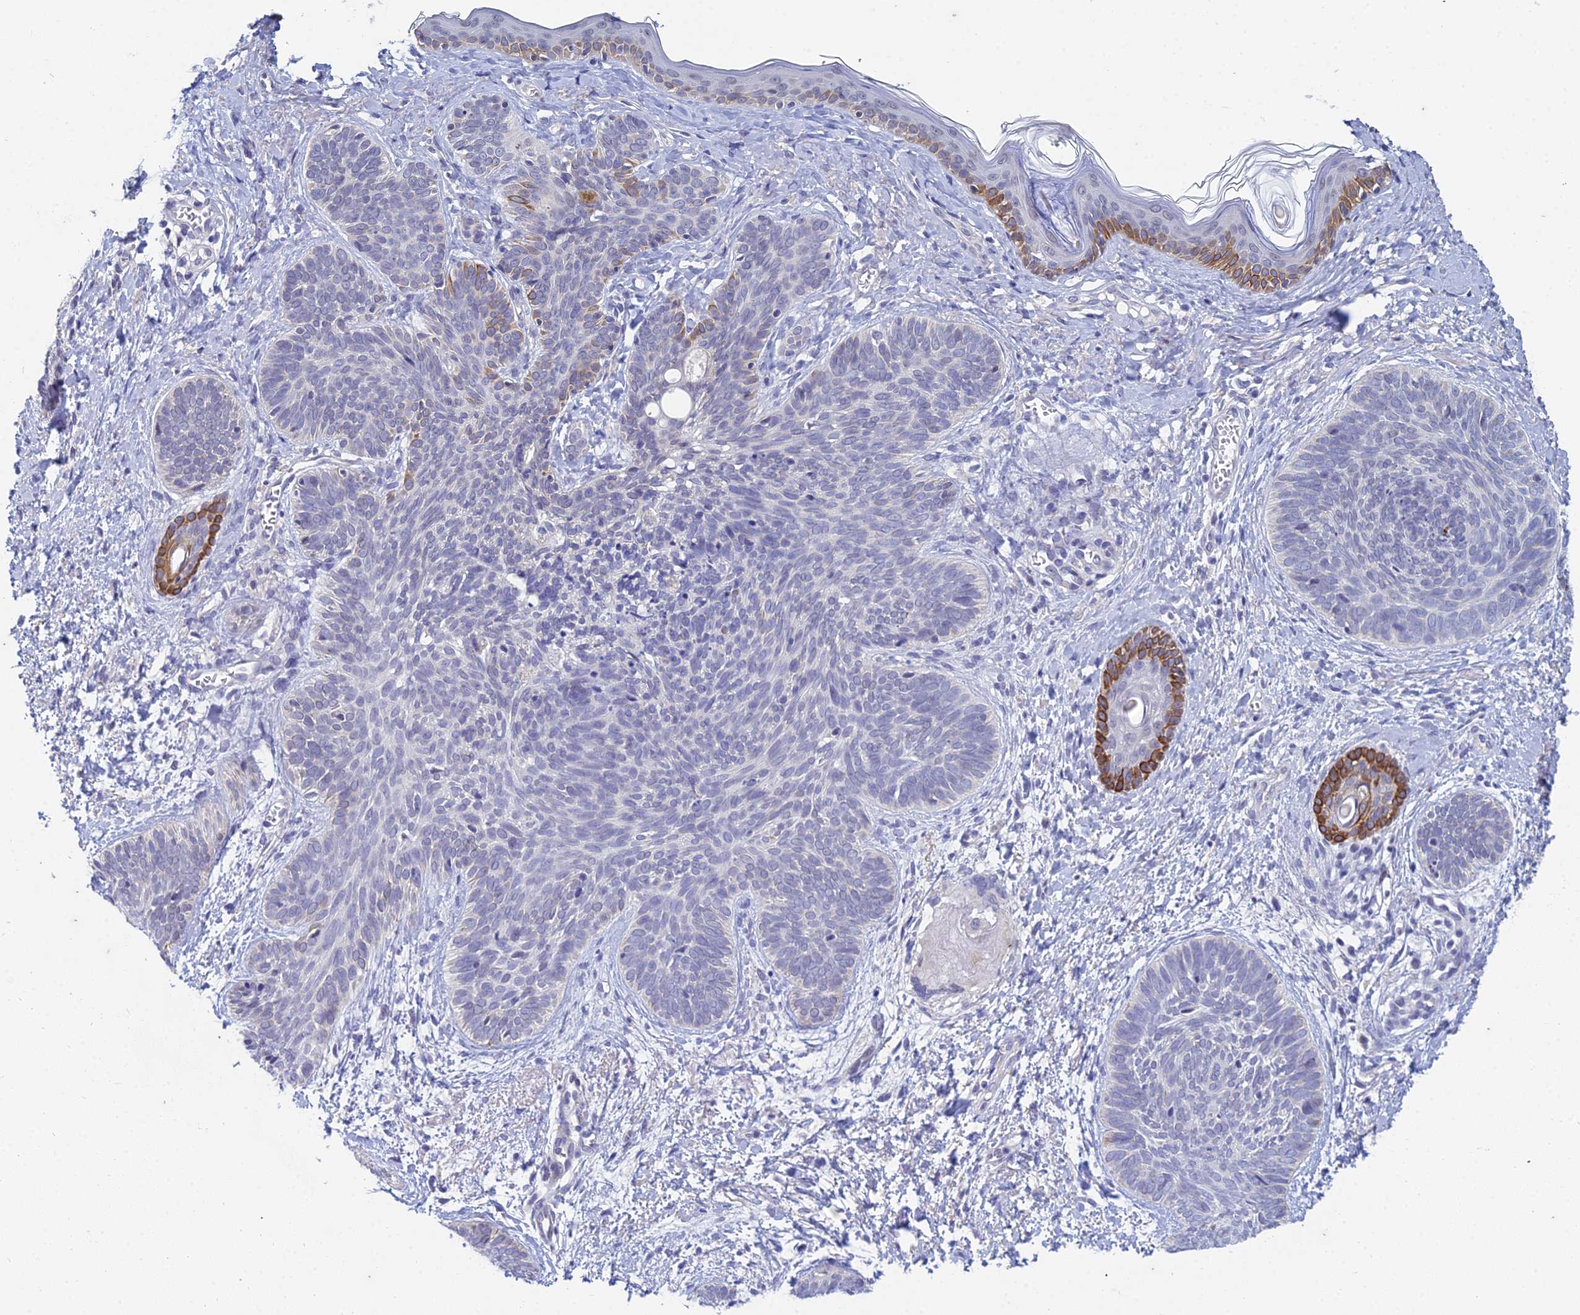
{"staining": {"intensity": "negative", "quantity": "none", "location": "none"}, "tissue": "skin cancer", "cell_type": "Tumor cells", "image_type": "cancer", "snomed": [{"axis": "morphology", "description": "Basal cell carcinoma"}, {"axis": "topography", "description": "Skin"}], "caption": "Tumor cells are negative for protein expression in human skin cancer. Nuclei are stained in blue.", "gene": "EEF2KMT", "patient": {"sex": "female", "age": 81}}